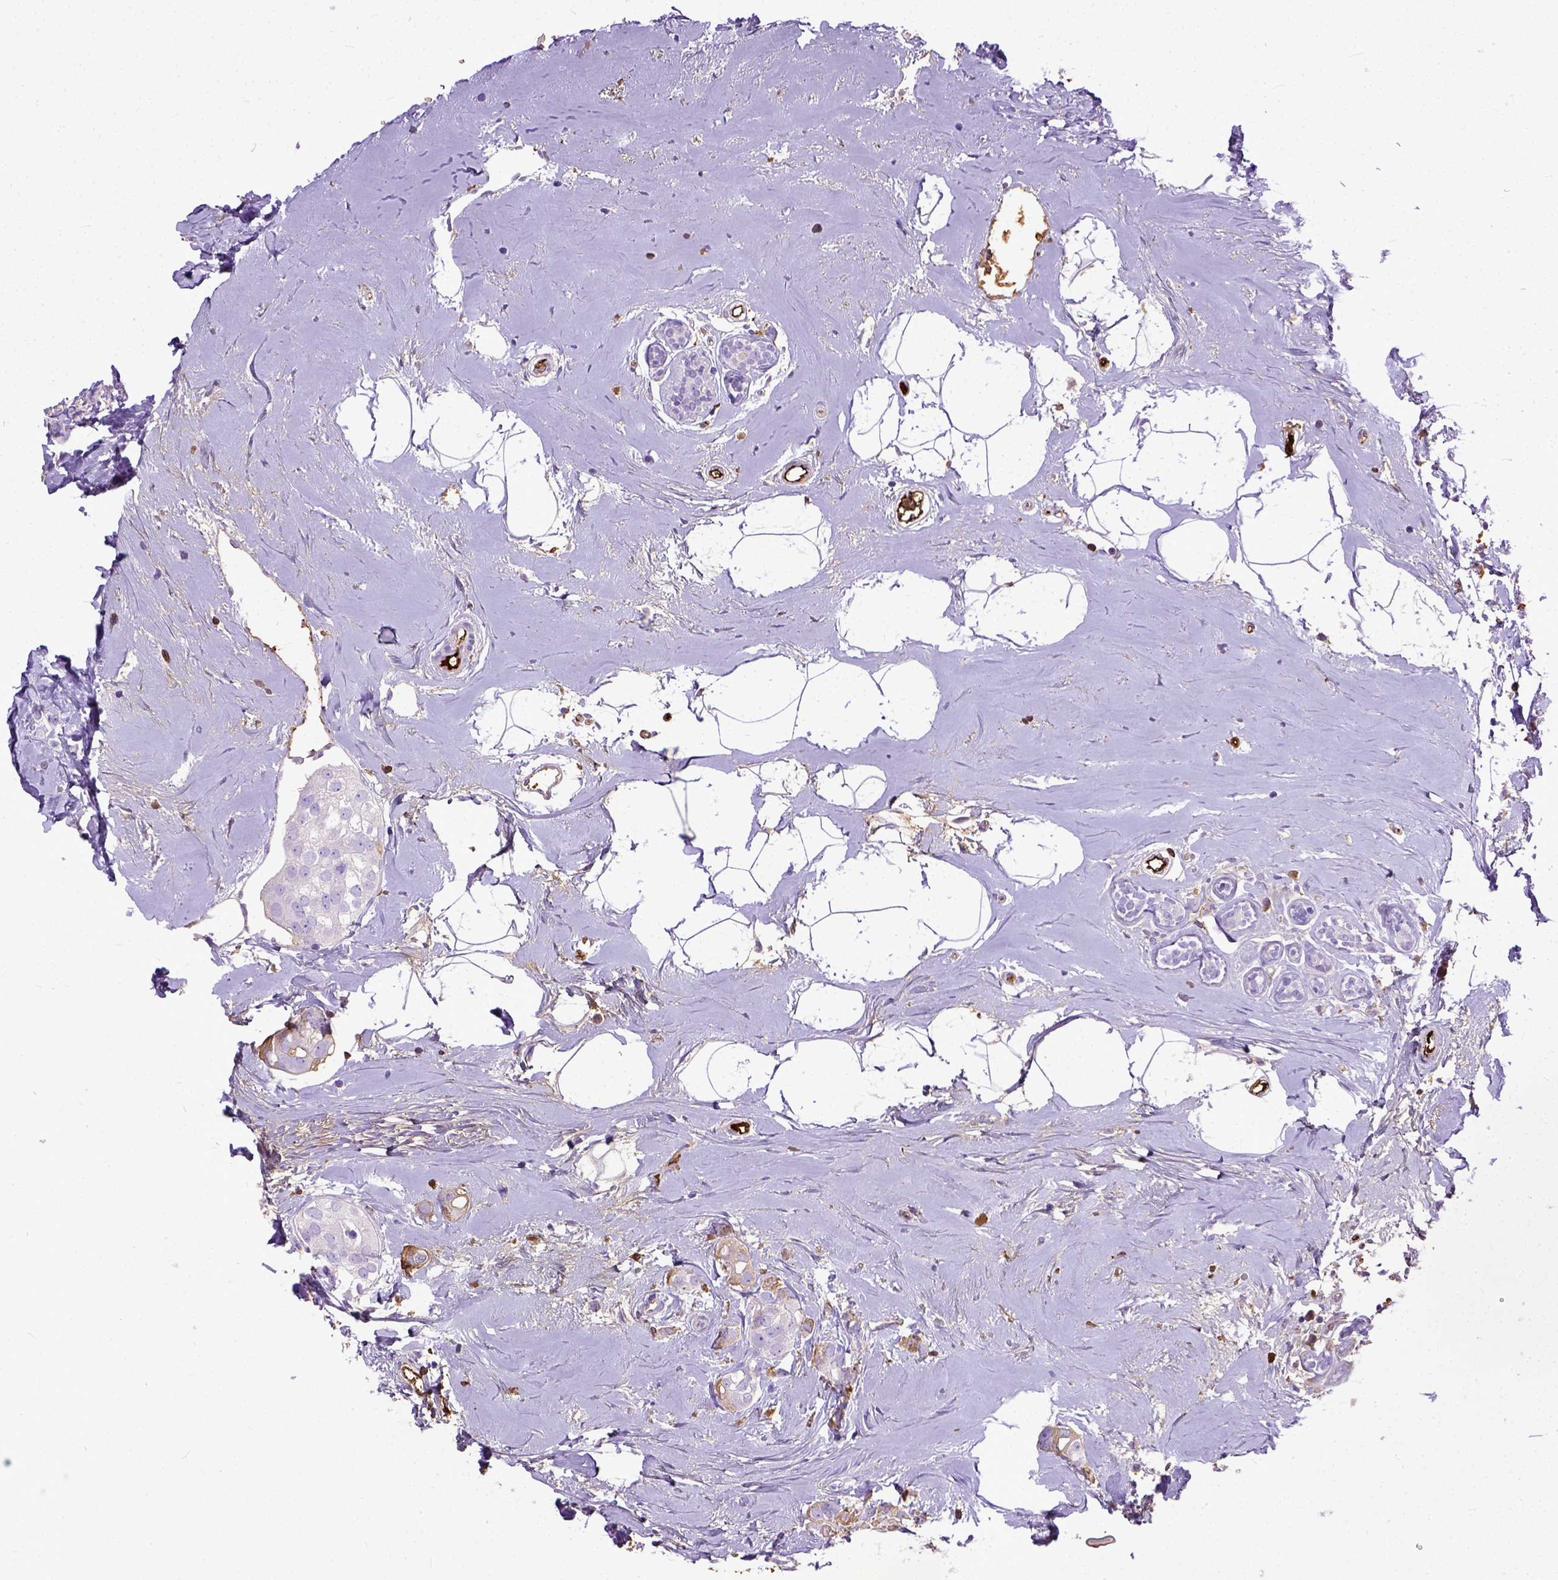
{"staining": {"intensity": "negative", "quantity": "none", "location": "none"}, "tissue": "breast cancer", "cell_type": "Tumor cells", "image_type": "cancer", "snomed": [{"axis": "morphology", "description": "Duct carcinoma"}, {"axis": "topography", "description": "Breast"}], "caption": "DAB (3,3'-diaminobenzidine) immunohistochemical staining of breast intraductal carcinoma reveals no significant expression in tumor cells. (Brightfield microscopy of DAB IHC at high magnification).", "gene": "ADAMTS8", "patient": {"sex": "female", "age": 40}}